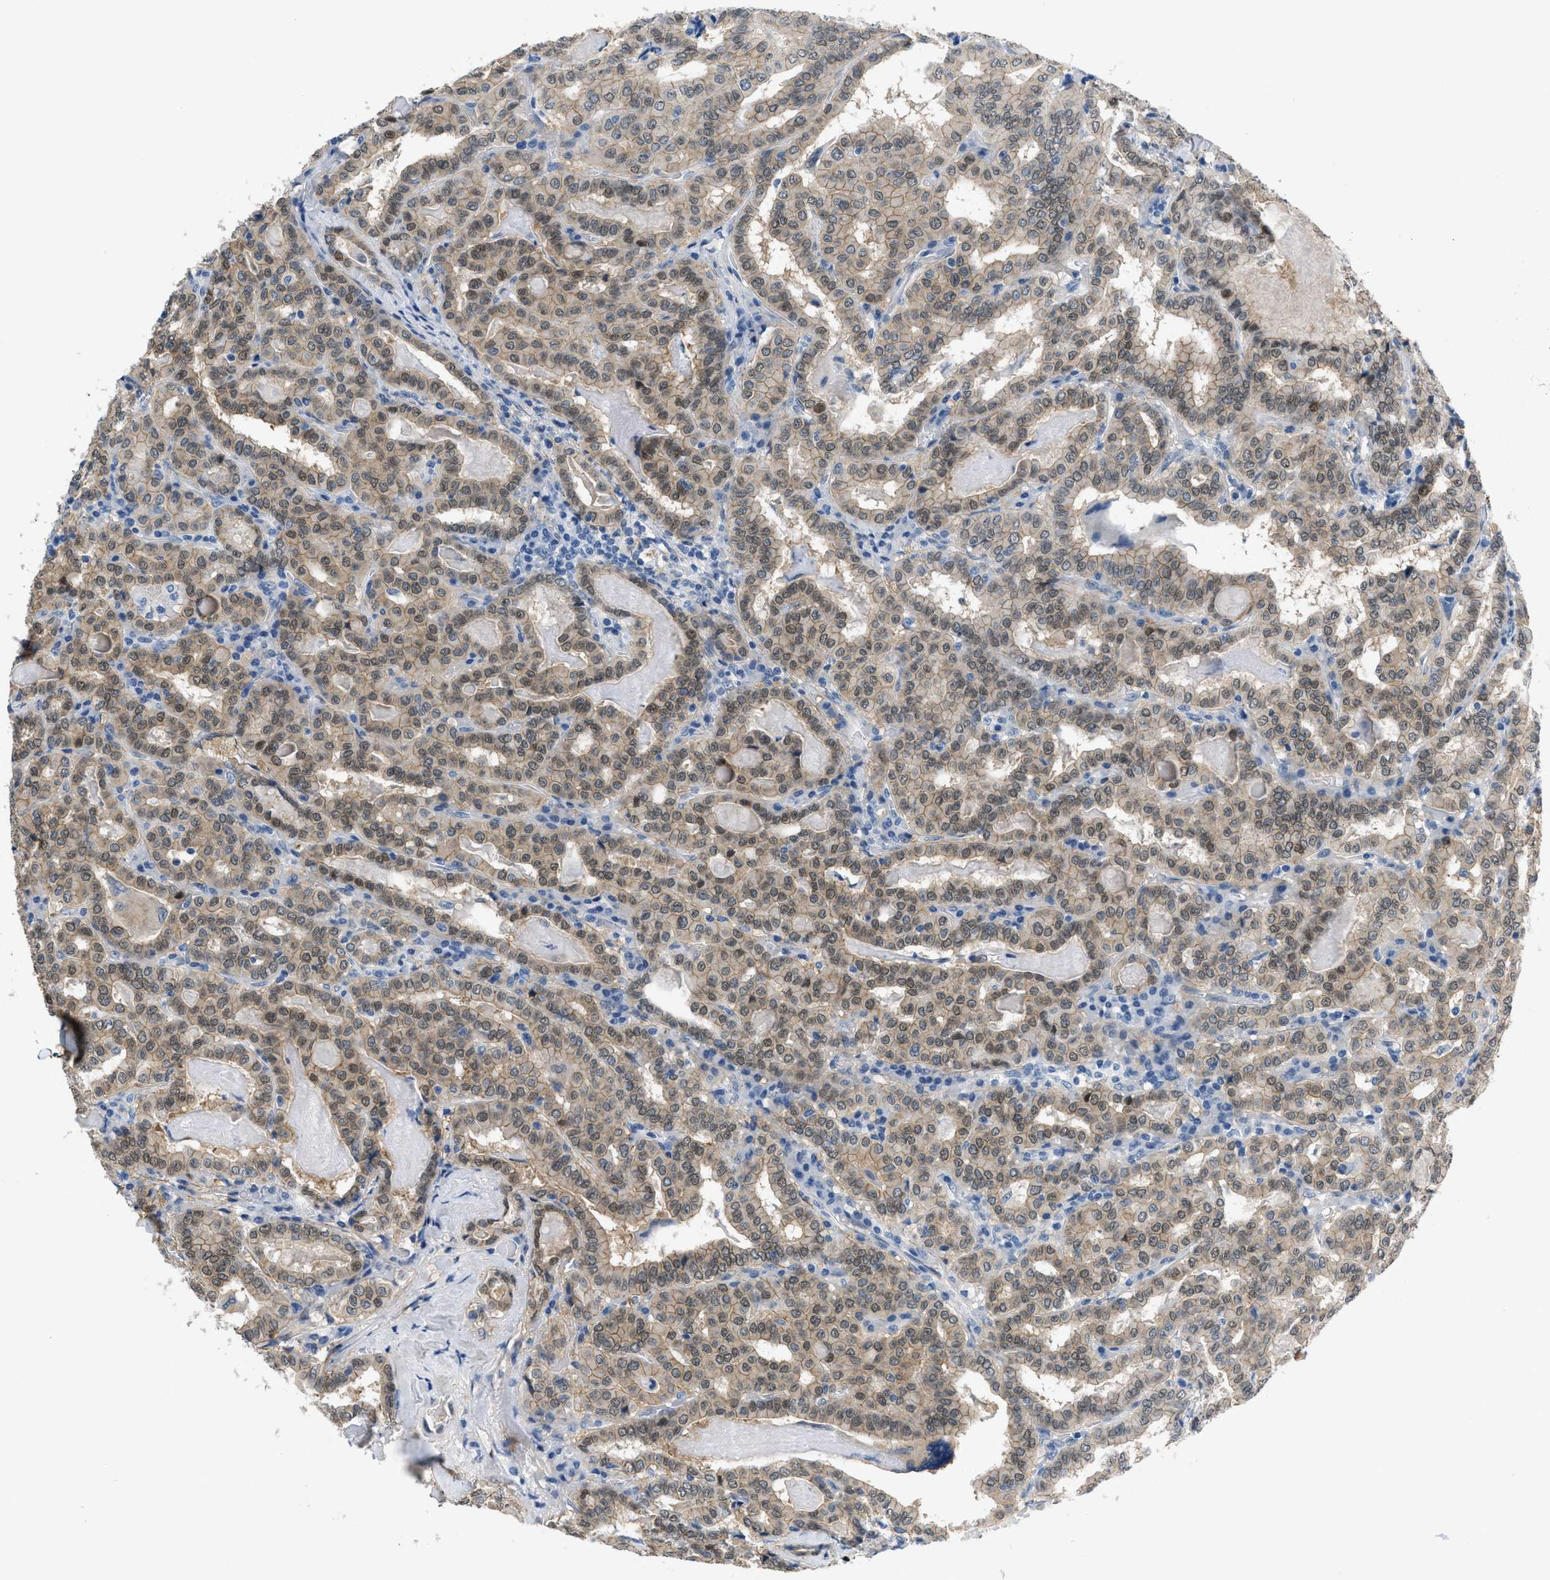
{"staining": {"intensity": "weak", "quantity": ">75%", "location": "cytoplasmic/membranous,nuclear"}, "tissue": "thyroid cancer", "cell_type": "Tumor cells", "image_type": "cancer", "snomed": [{"axis": "morphology", "description": "Papillary adenocarcinoma, NOS"}, {"axis": "topography", "description": "Thyroid gland"}], "caption": "This is a histology image of immunohistochemistry staining of thyroid cancer (papillary adenocarcinoma), which shows weak expression in the cytoplasmic/membranous and nuclear of tumor cells.", "gene": "FBN1", "patient": {"sex": "female", "age": 42}}